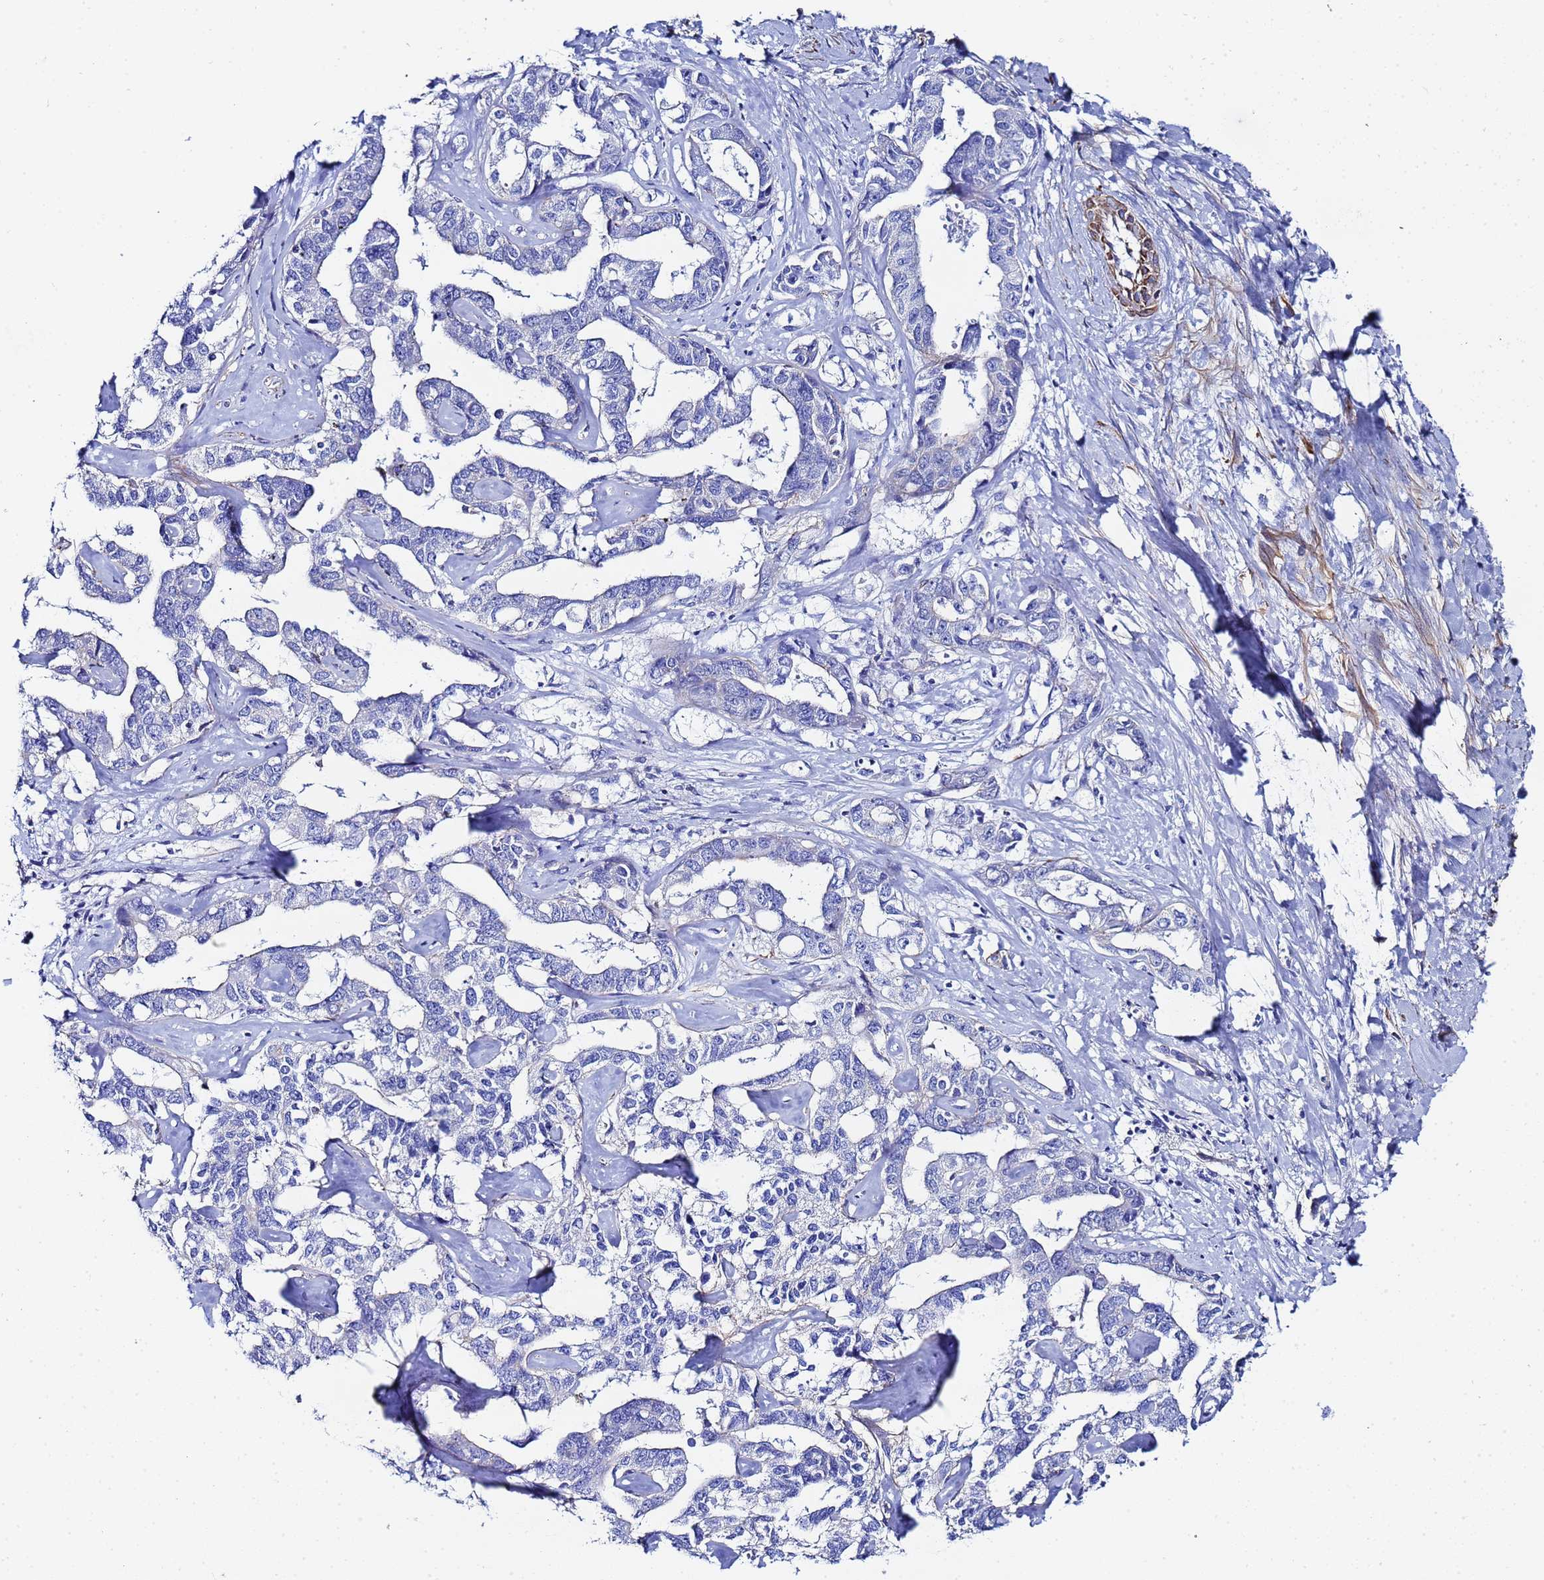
{"staining": {"intensity": "negative", "quantity": "none", "location": "none"}, "tissue": "liver cancer", "cell_type": "Tumor cells", "image_type": "cancer", "snomed": [{"axis": "morphology", "description": "Cholangiocarcinoma"}, {"axis": "topography", "description": "Liver"}], "caption": "Tumor cells are negative for protein expression in human liver cancer (cholangiocarcinoma).", "gene": "RAB39B", "patient": {"sex": "male", "age": 59}}